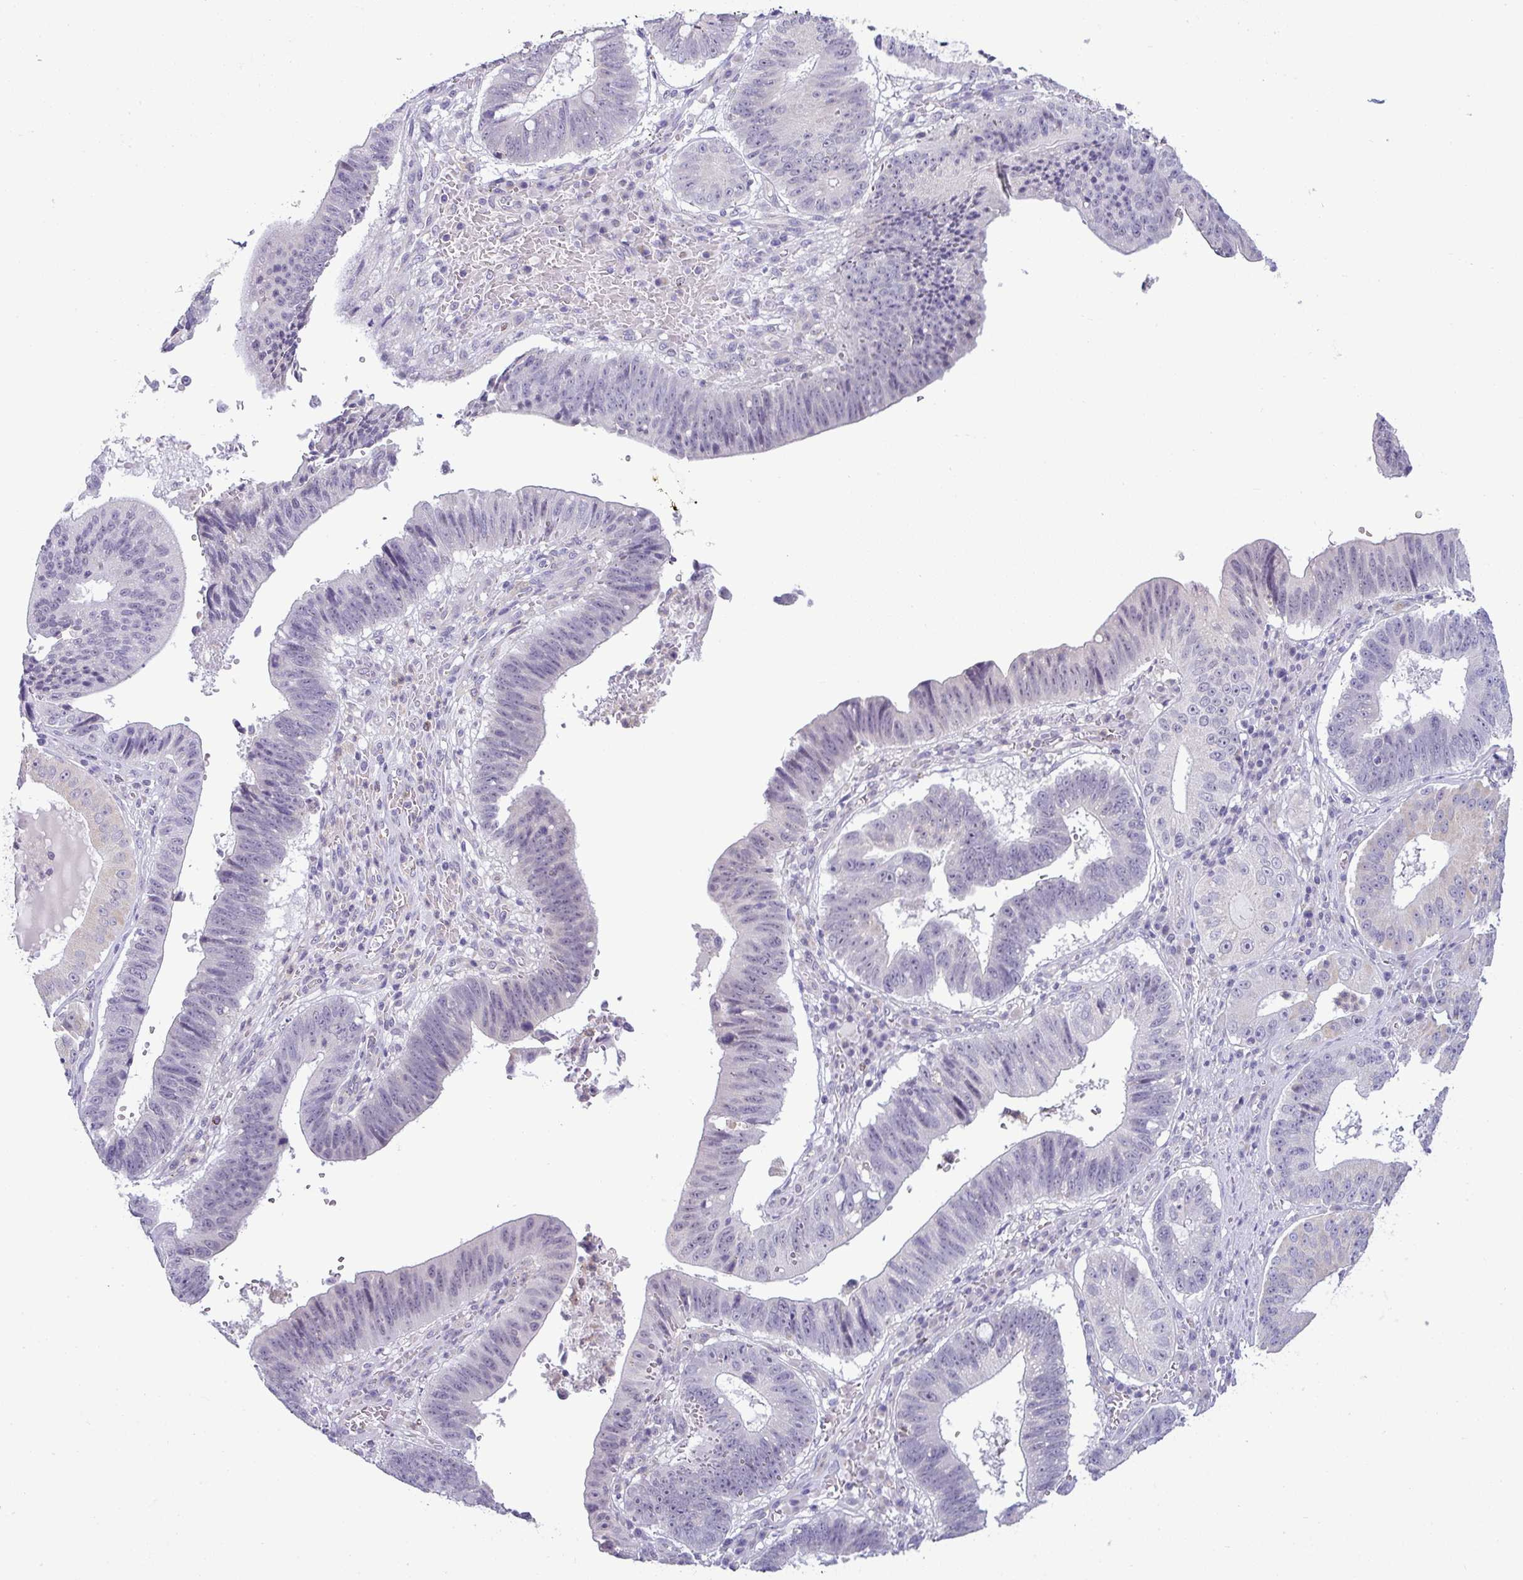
{"staining": {"intensity": "negative", "quantity": "none", "location": "none"}, "tissue": "stomach cancer", "cell_type": "Tumor cells", "image_type": "cancer", "snomed": [{"axis": "morphology", "description": "Adenocarcinoma, NOS"}, {"axis": "topography", "description": "Stomach"}], "caption": "Tumor cells are negative for brown protein staining in stomach cancer.", "gene": "HBEGF", "patient": {"sex": "male", "age": 59}}